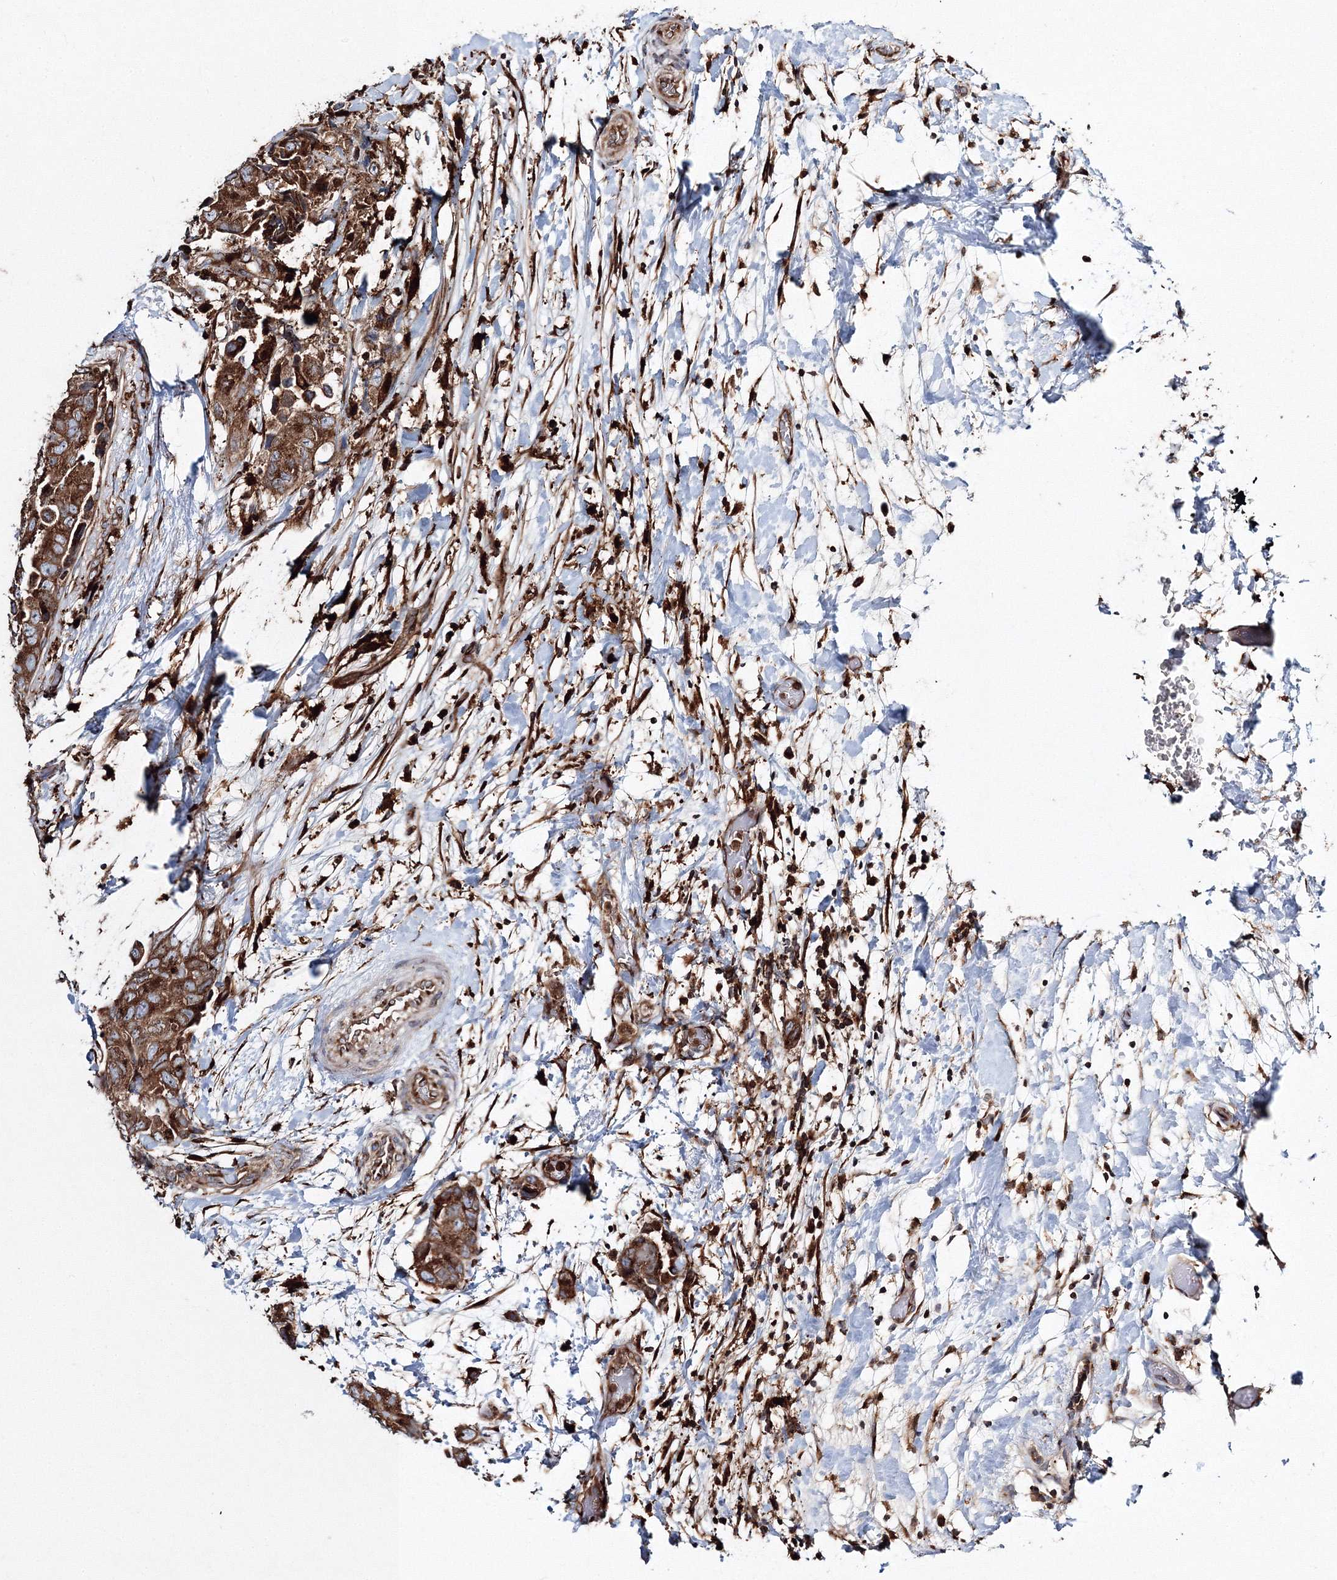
{"staining": {"intensity": "strong", "quantity": ">75%", "location": "cytoplasmic/membranous"}, "tissue": "breast cancer", "cell_type": "Tumor cells", "image_type": "cancer", "snomed": [{"axis": "morphology", "description": "Duct carcinoma"}, {"axis": "topography", "description": "Breast"}], "caption": "This is an image of IHC staining of breast intraductal carcinoma, which shows strong staining in the cytoplasmic/membranous of tumor cells.", "gene": "ARCN1", "patient": {"sex": "female", "age": 62}}